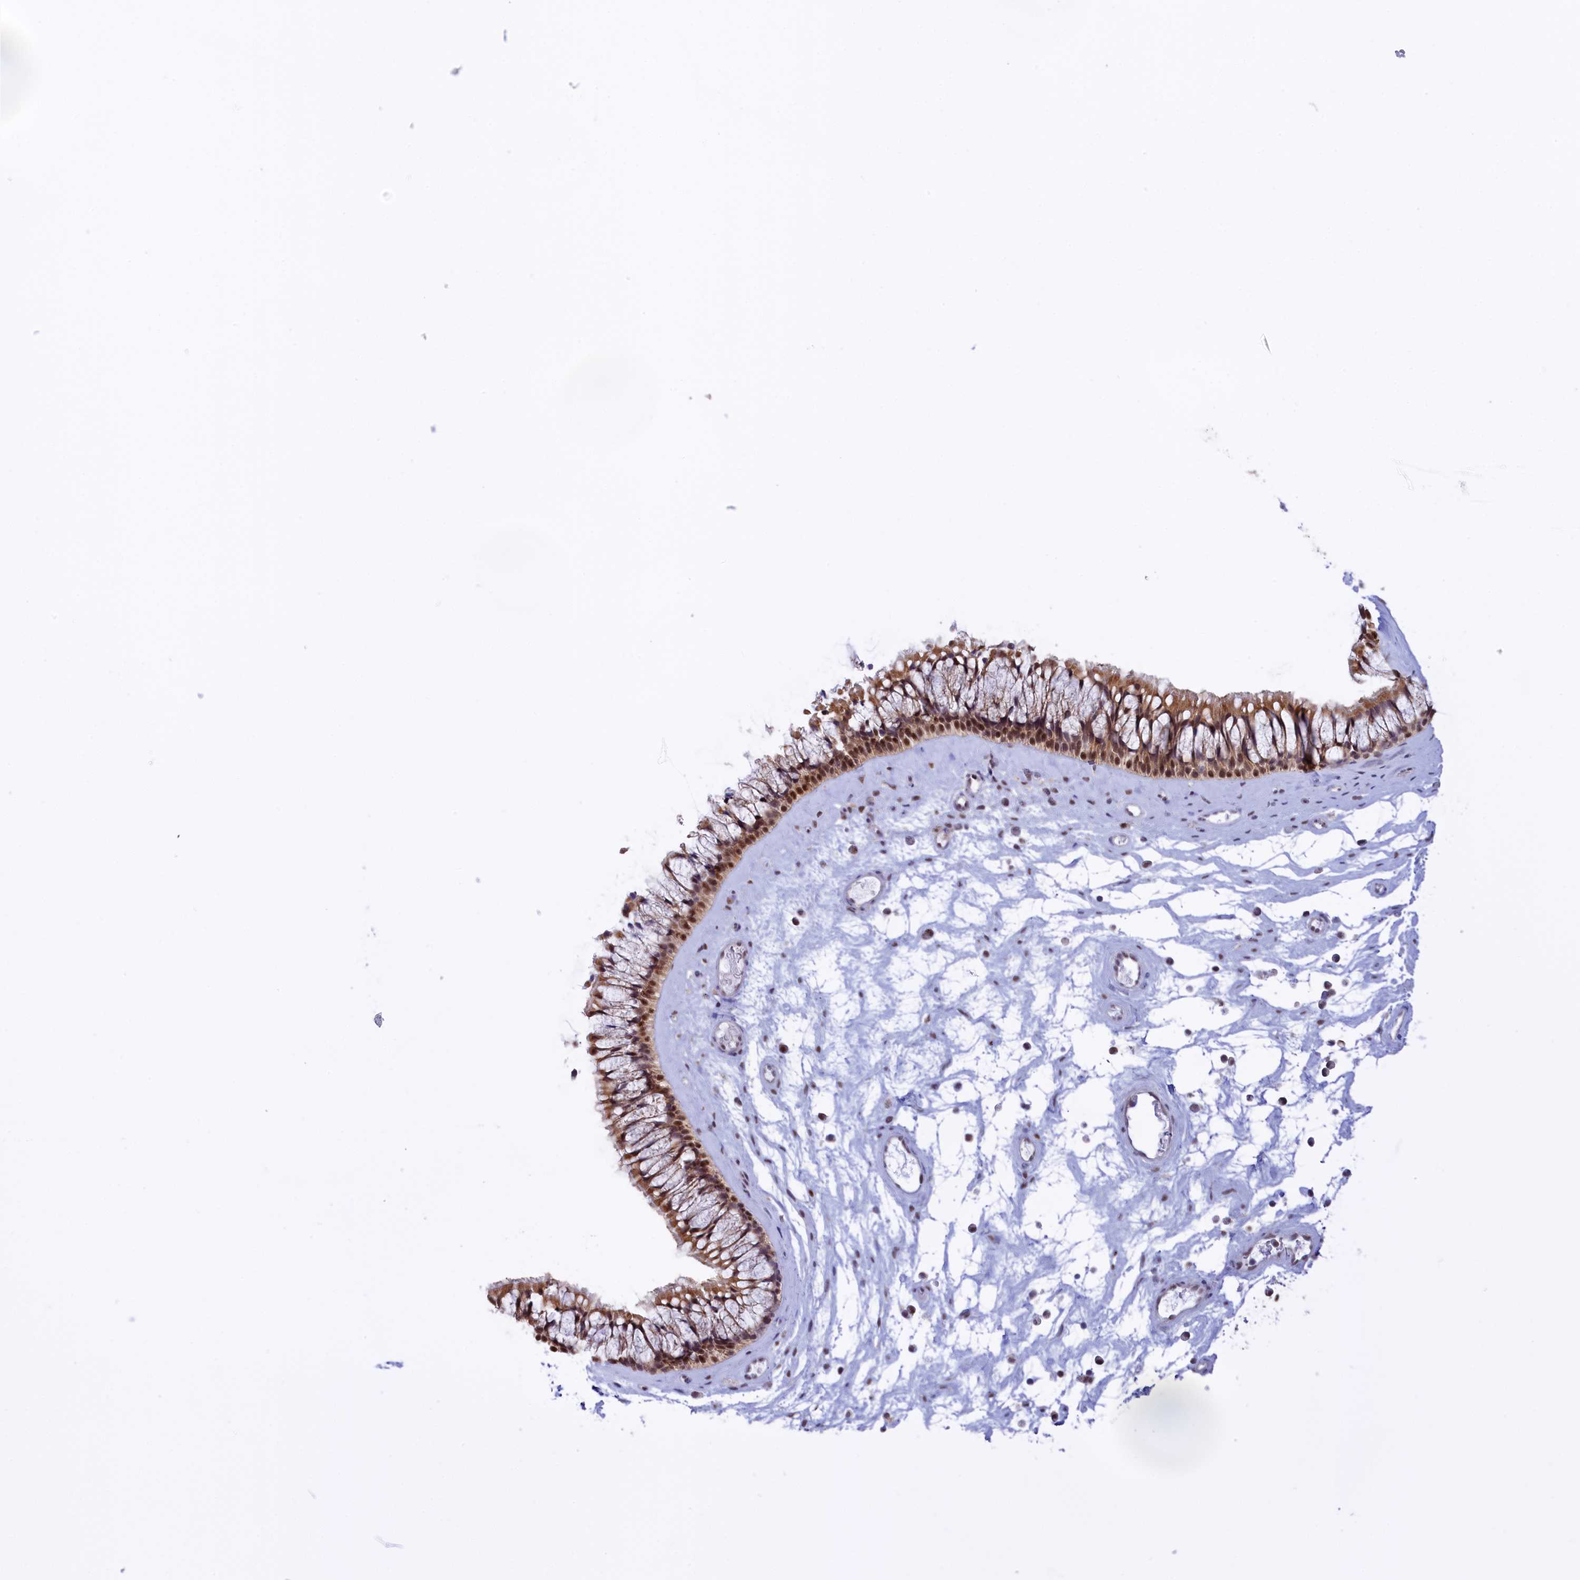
{"staining": {"intensity": "moderate", "quantity": ">75%", "location": "cytoplasmic/membranous,nuclear"}, "tissue": "nasopharynx", "cell_type": "Respiratory epithelial cells", "image_type": "normal", "snomed": [{"axis": "morphology", "description": "Normal tissue, NOS"}, {"axis": "topography", "description": "Nasopharynx"}], "caption": "Human nasopharynx stained with a brown dye displays moderate cytoplasmic/membranous,nuclear positive expression in about >75% of respiratory epithelial cells.", "gene": "IZUMO2", "patient": {"sex": "male", "age": 64}}